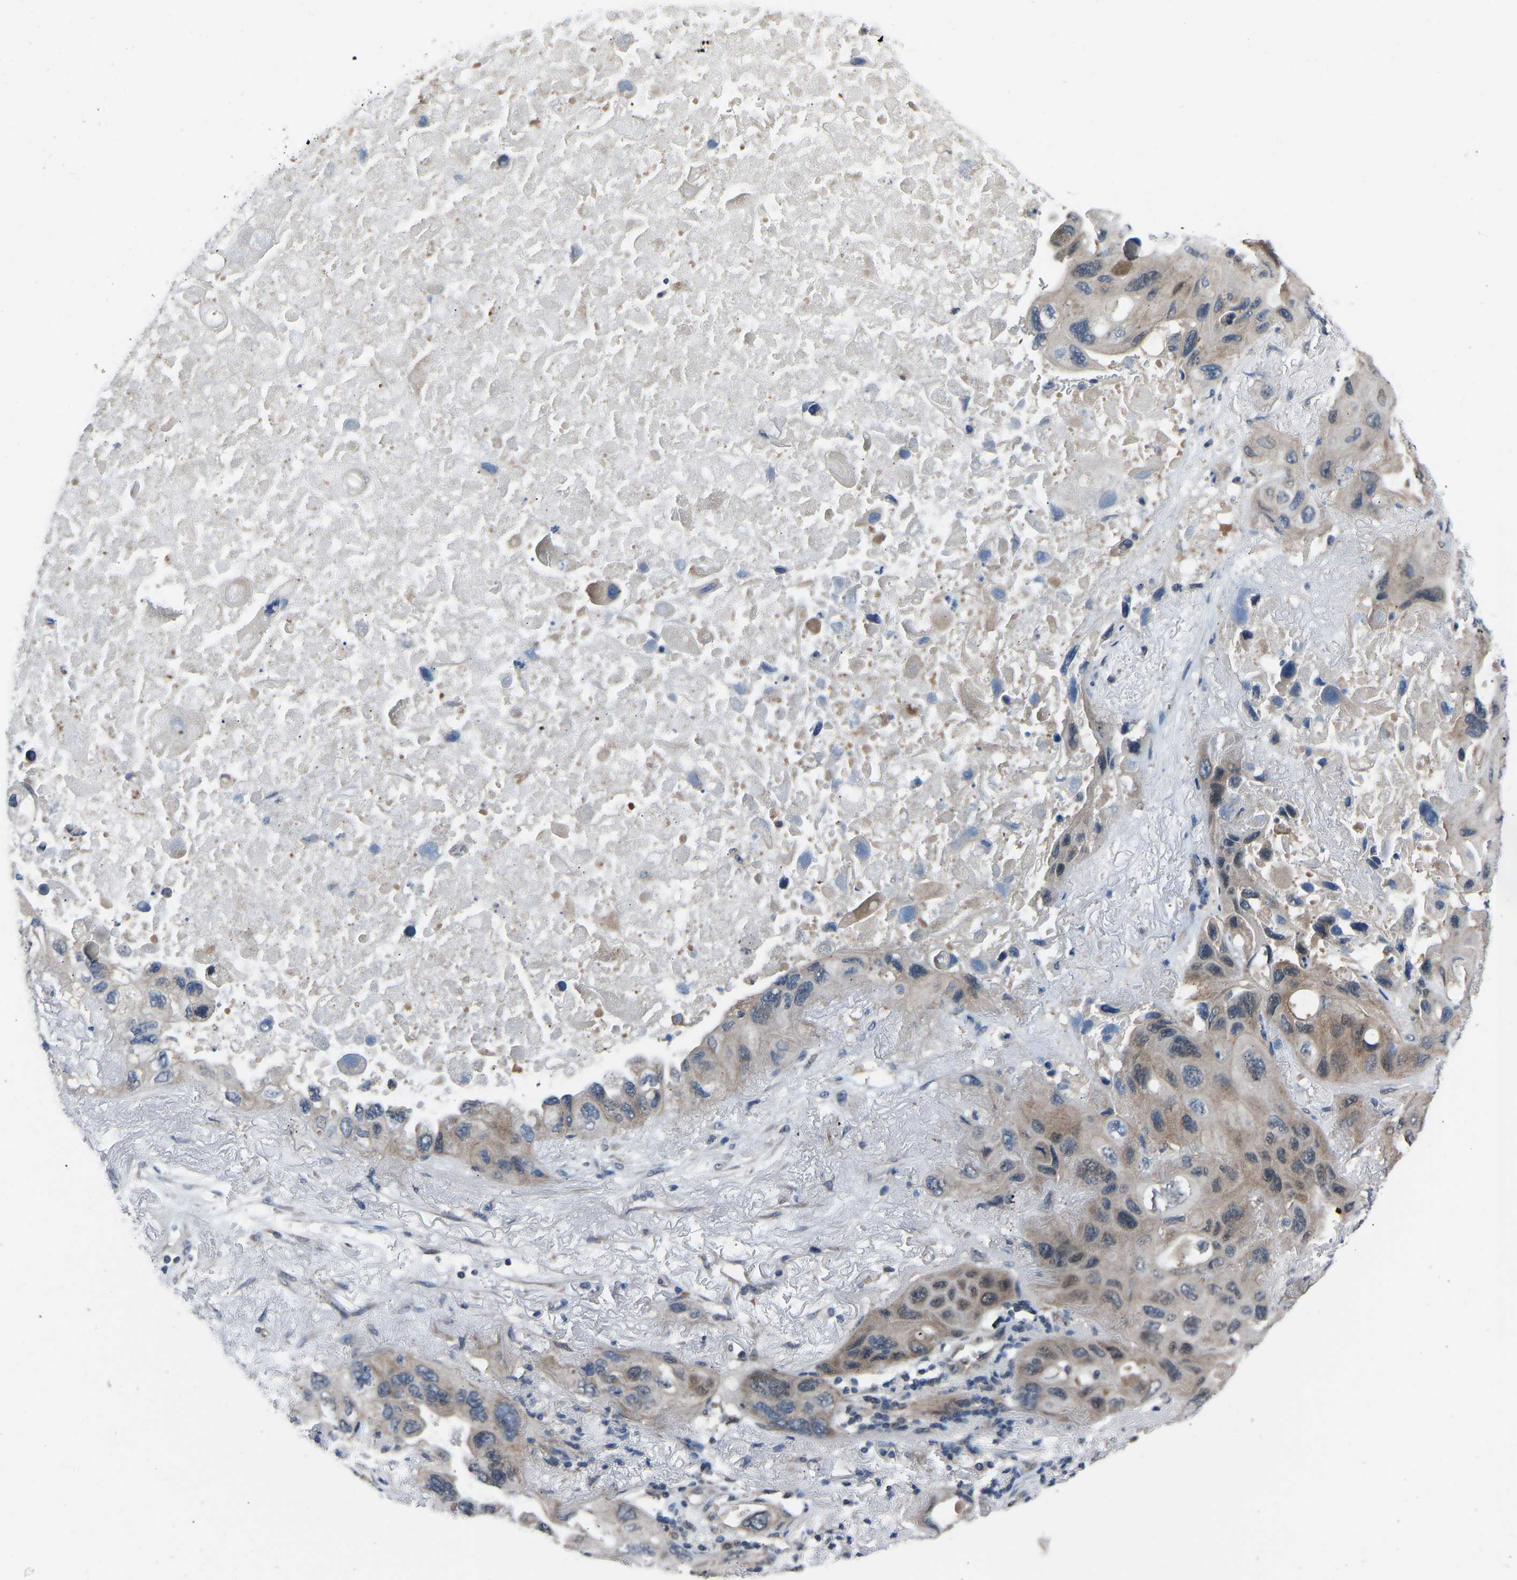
{"staining": {"intensity": "moderate", "quantity": ">75%", "location": "cytoplasmic/membranous"}, "tissue": "lung cancer", "cell_type": "Tumor cells", "image_type": "cancer", "snomed": [{"axis": "morphology", "description": "Squamous cell carcinoma, NOS"}, {"axis": "topography", "description": "Lung"}], "caption": "Lung cancer stained with IHC shows moderate cytoplasmic/membranous expression in approximately >75% of tumor cells.", "gene": "CDK2AP1", "patient": {"sex": "female", "age": 73}}